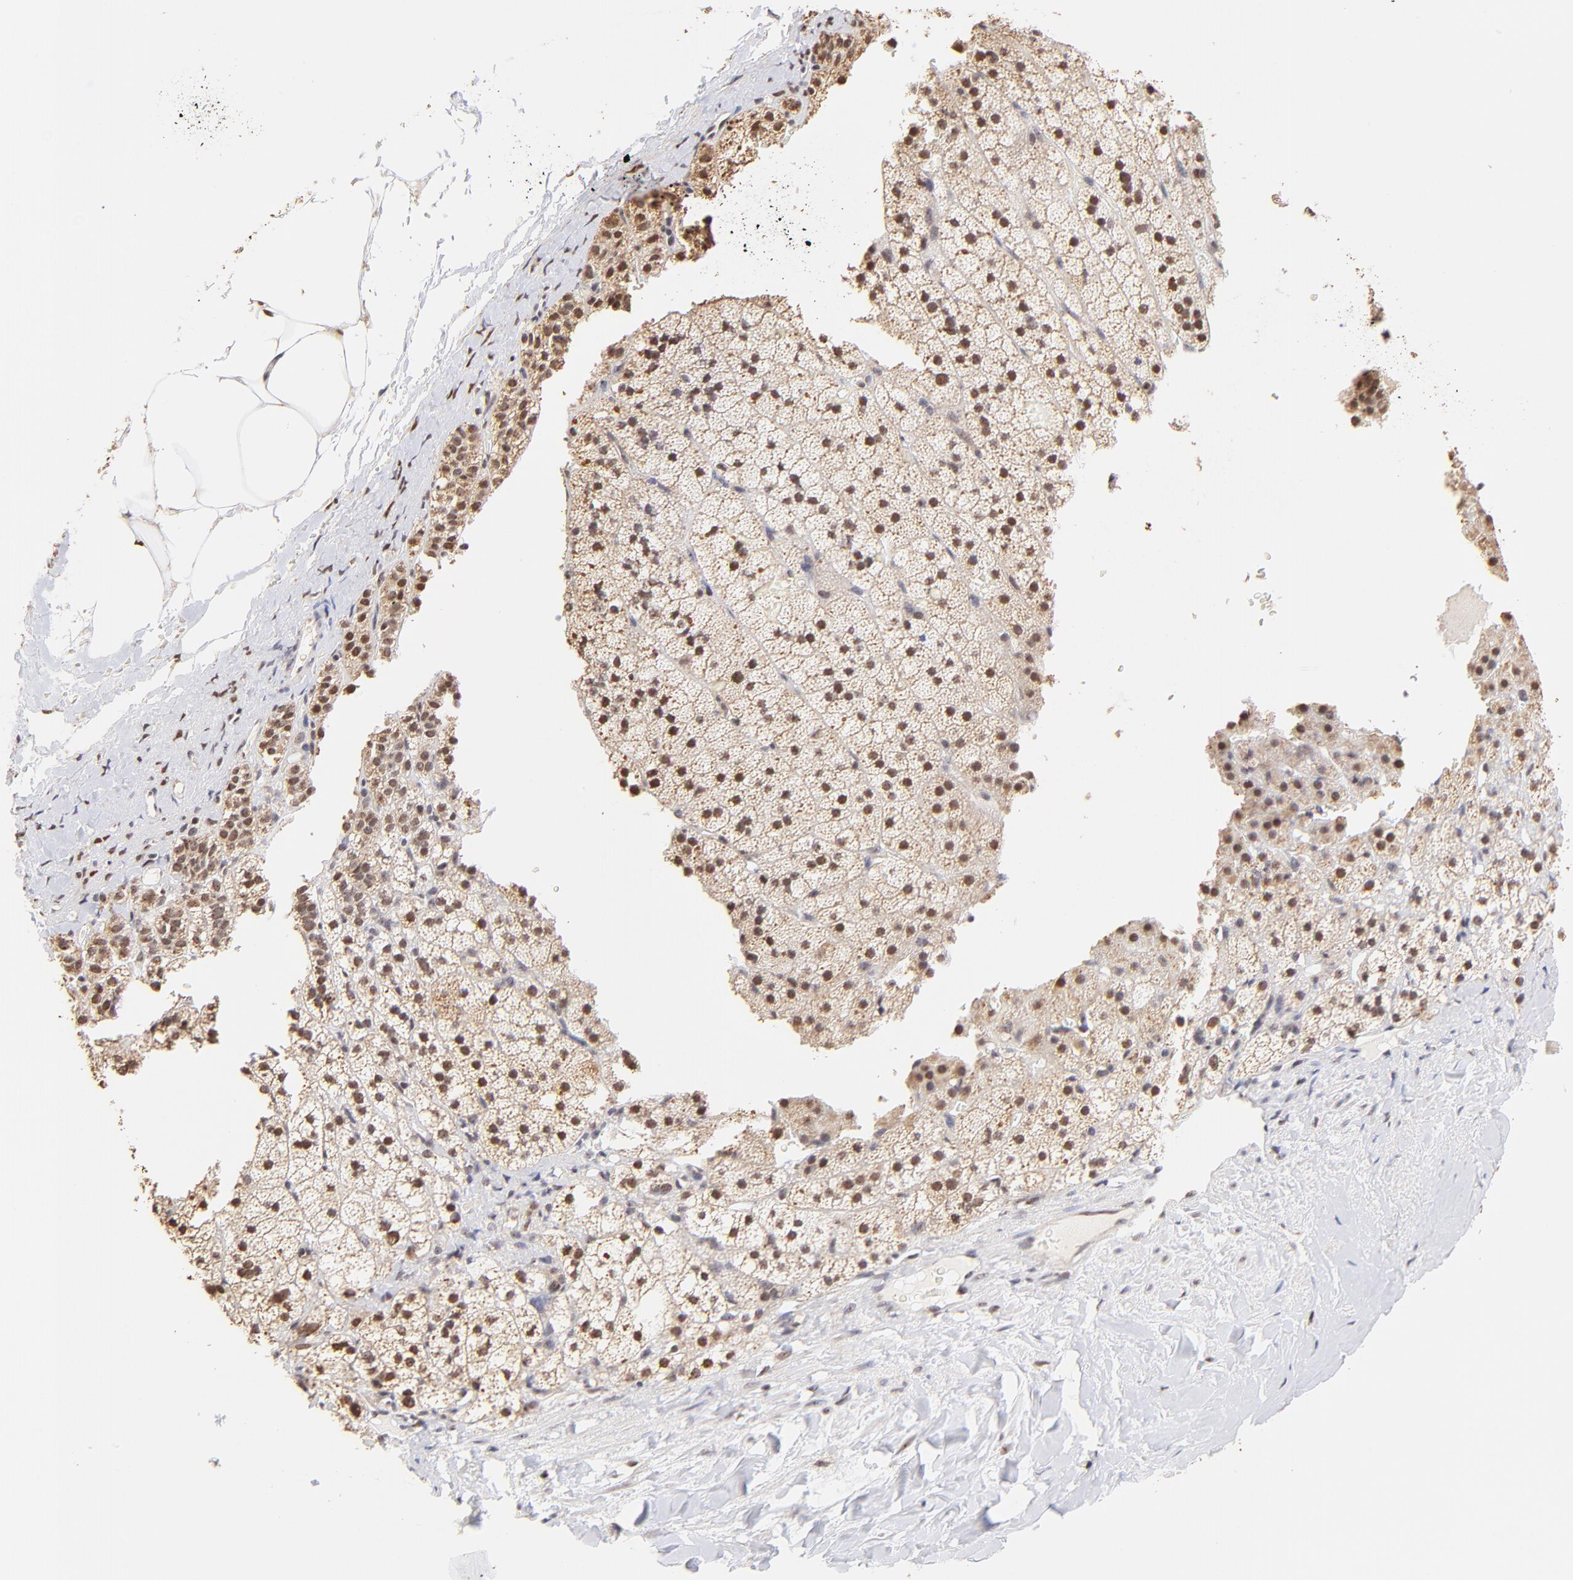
{"staining": {"intensity": "weak", "quantity": ">75%", "location": "cytoplasmic/membranous,nuclear"}, "tissue": "adrenal gland", "cell_type": "Glandular cells", "image_type": "normal", "snomed": [{"axis": "morphology", "description": "Normal tissue, NOS"}, {"axis": "topography", "description": "Adrenal gland"}], "caption": "This photomicrograph demonstrates immunohistochemistry (IHC) staining of unremarkable human adrenal gland, with low weak cytoplasmic/membranous,nuclear expression in approximately >75% of glandular cells.", "gene": "ZNF670", "patient": {"sex": "male", "age": 35}}